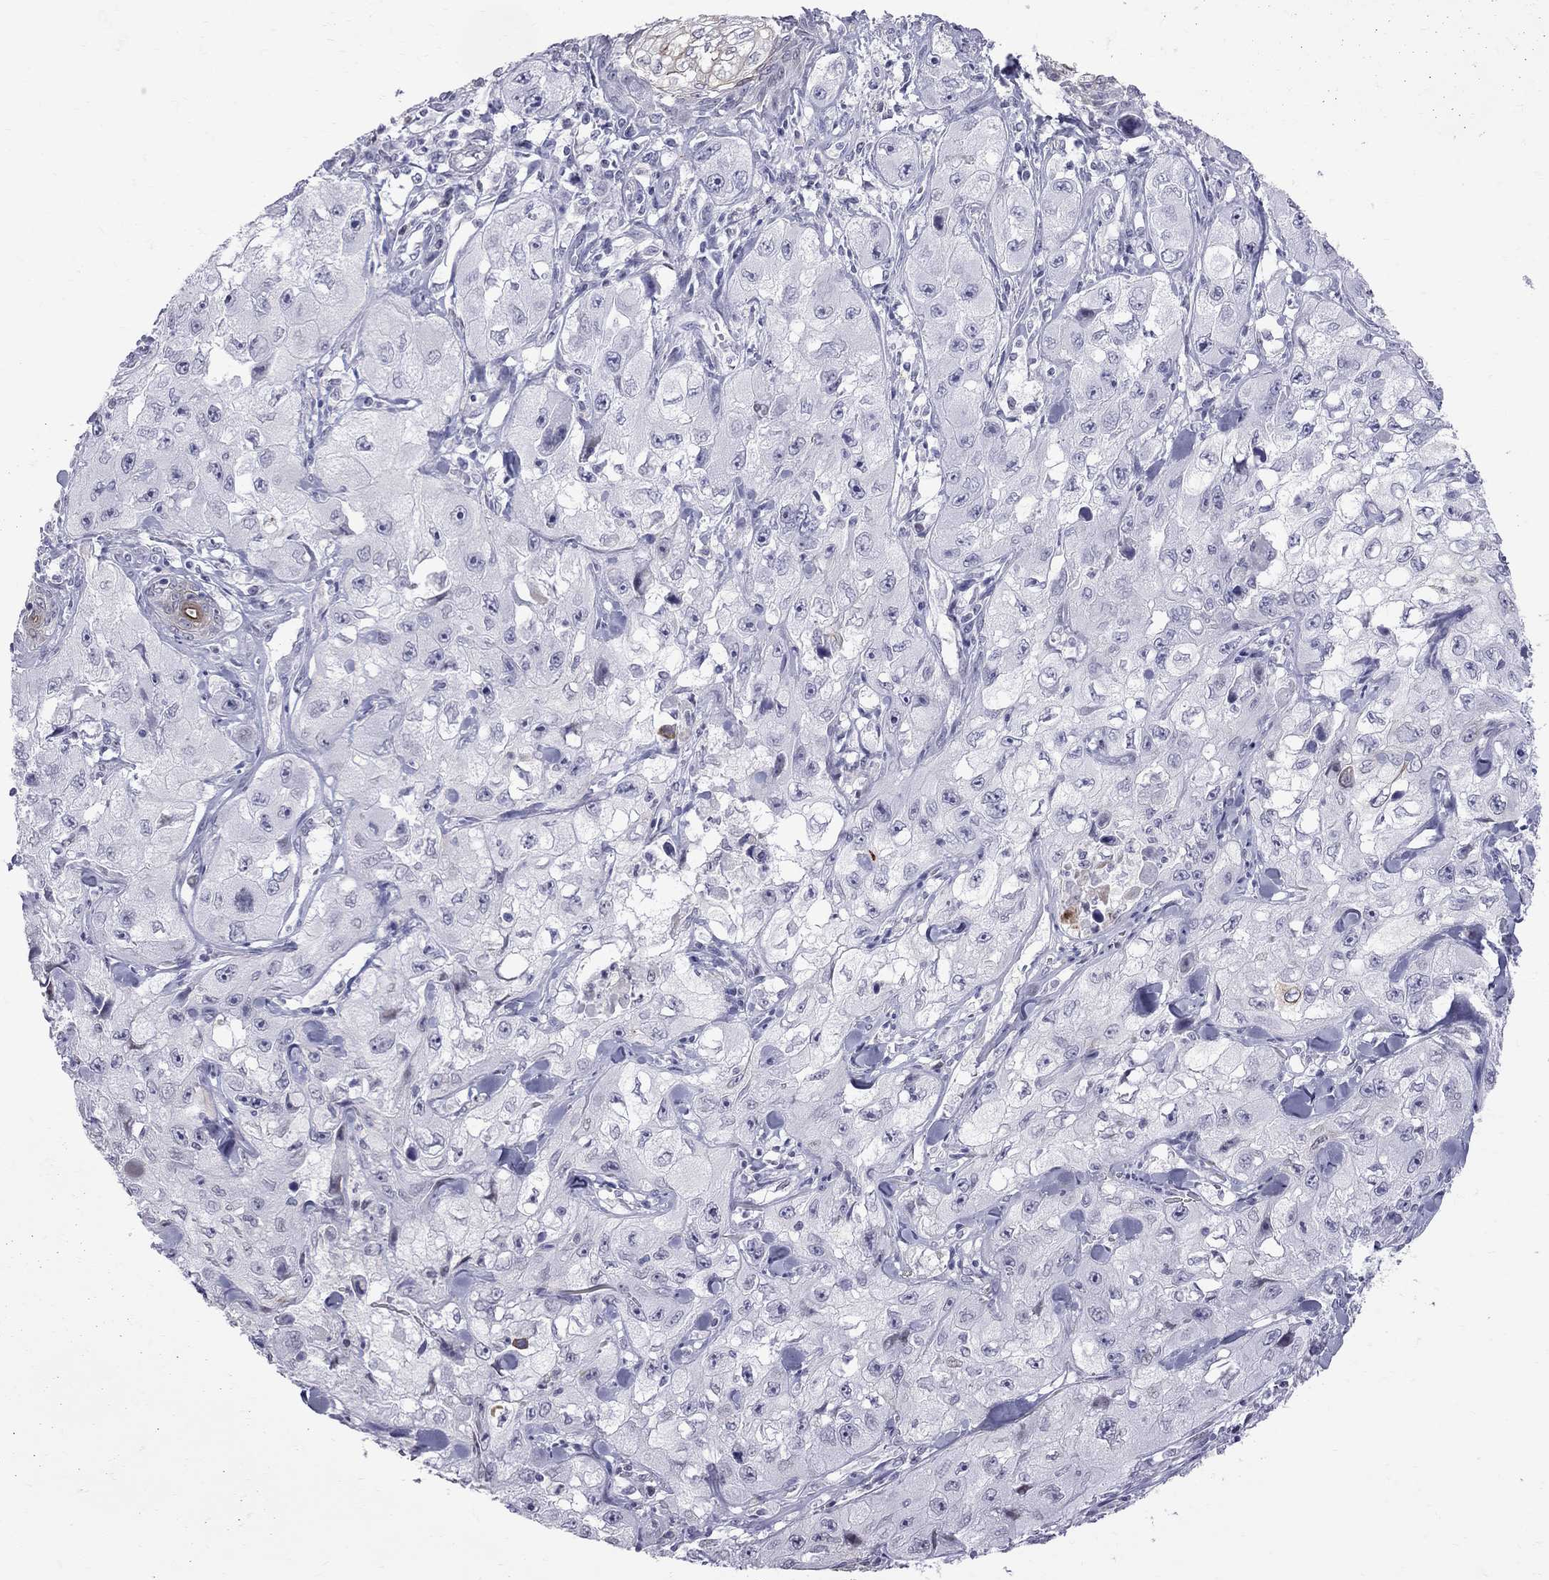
{"staining": {"intensity": "negative", "quantity": "none", "location": "none"}, "tissue": "skin cancer", "cell_type": "Tumor cells", "image_type": "cancer", "snomed": [{"axis": "morphology", "description": "Squamous cell carcinoma, NOS"}, {"axis": "topography", "description": "Skin"}, {"axis": "topography", "description": "Subcutis"}], "caption": "DAB (3,3'-diaminobenzidine) immunohistochemical staining of human squamous cell carcinoma (skin) reveals no significant staining in tumor cells.", "gene": "MUC15", "patient": {"sex": "male", "age": 73}}